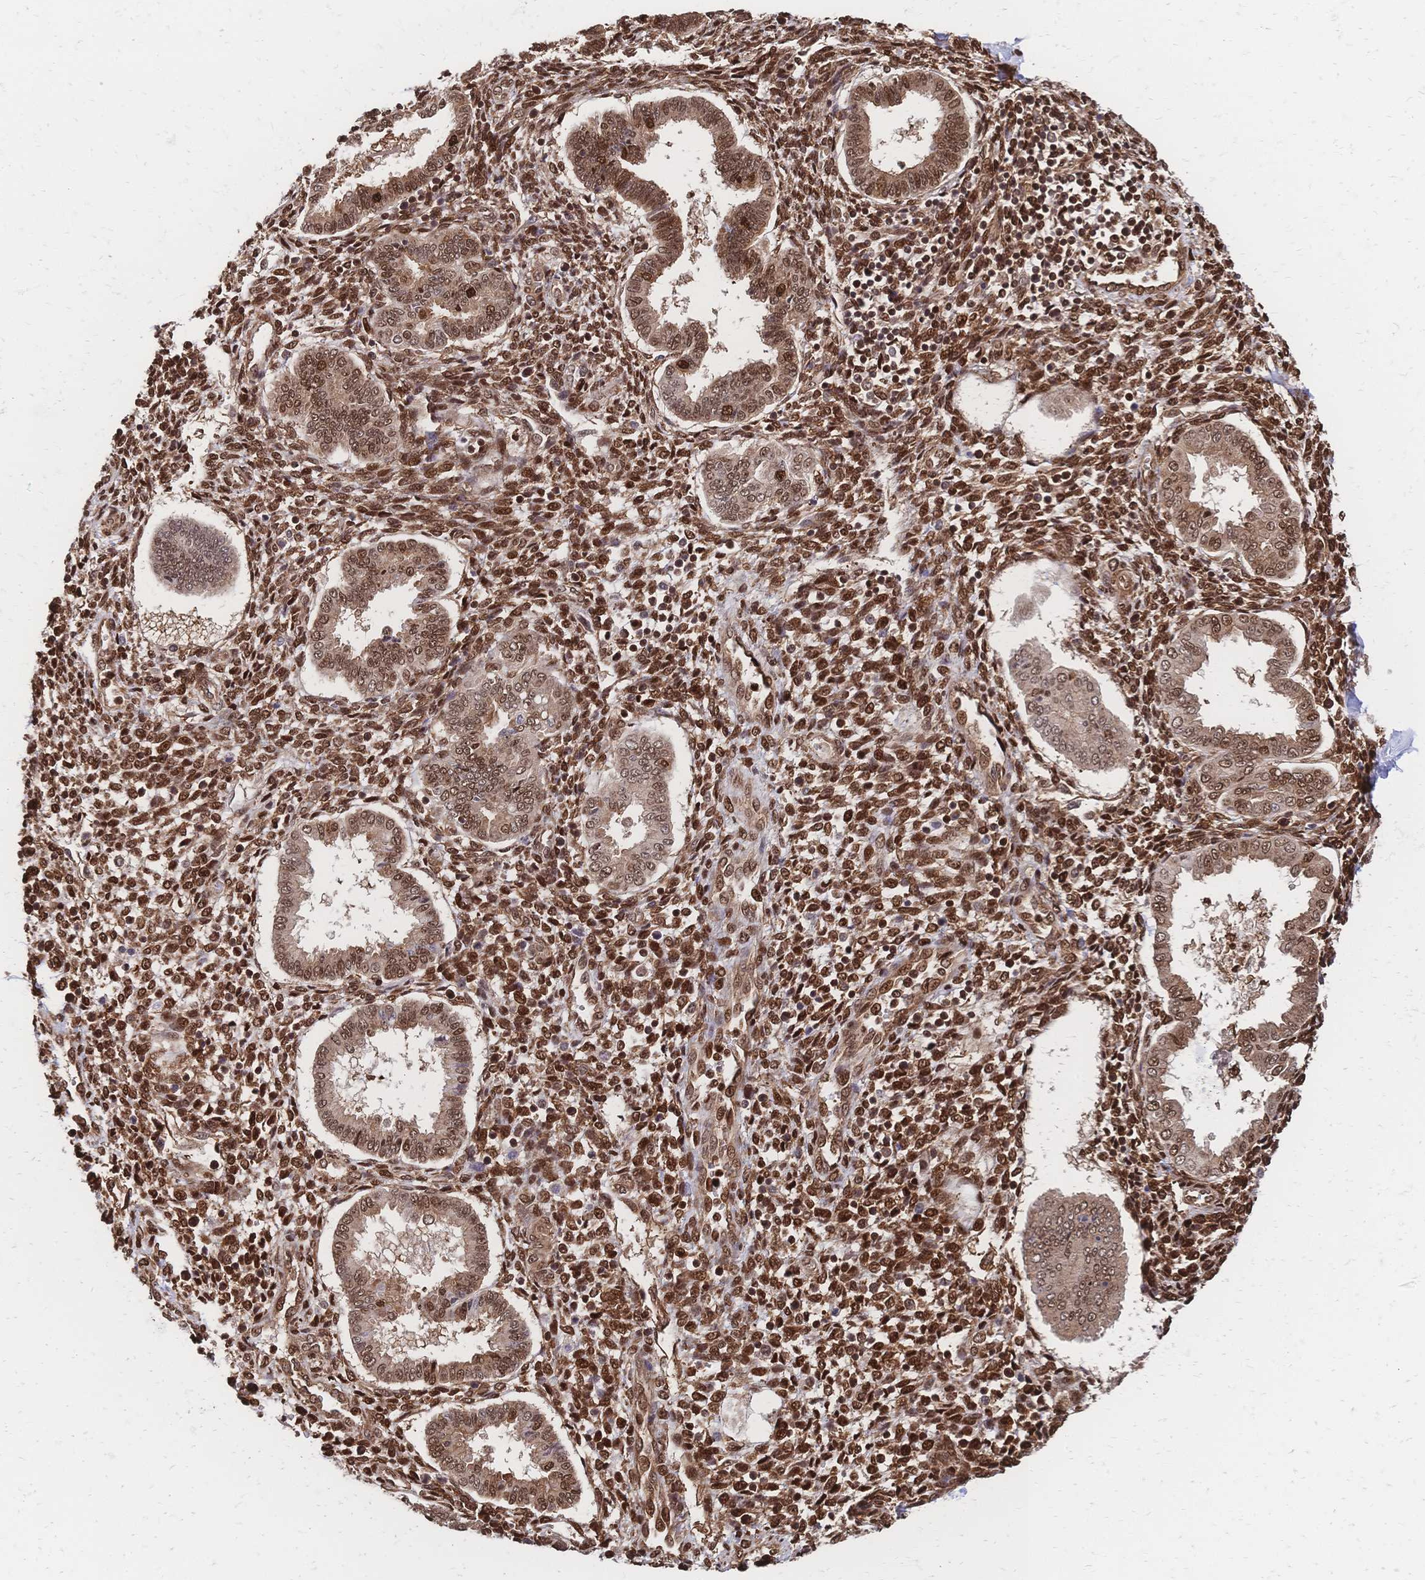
{"staining": {"intensity": "strong", "quantity": ">75%", "location": "nuclear"}, "tissue": "endometrium", "cell_type": "Cells in endometrial stroma", "image_type": "normal", "snomed": [{"axis": "morphology", "description": "Normal tissue, NOS"}, {"axis": "topography", "description": "Endometrium"}], "caption": "IHC of unremarkable human endometrium reveals high levels of strong nuclear positivity in approximately >75% of cells in endometrial stroma.", "gene": "HDGF", "patient": {"sex": "female", "age": 24}}